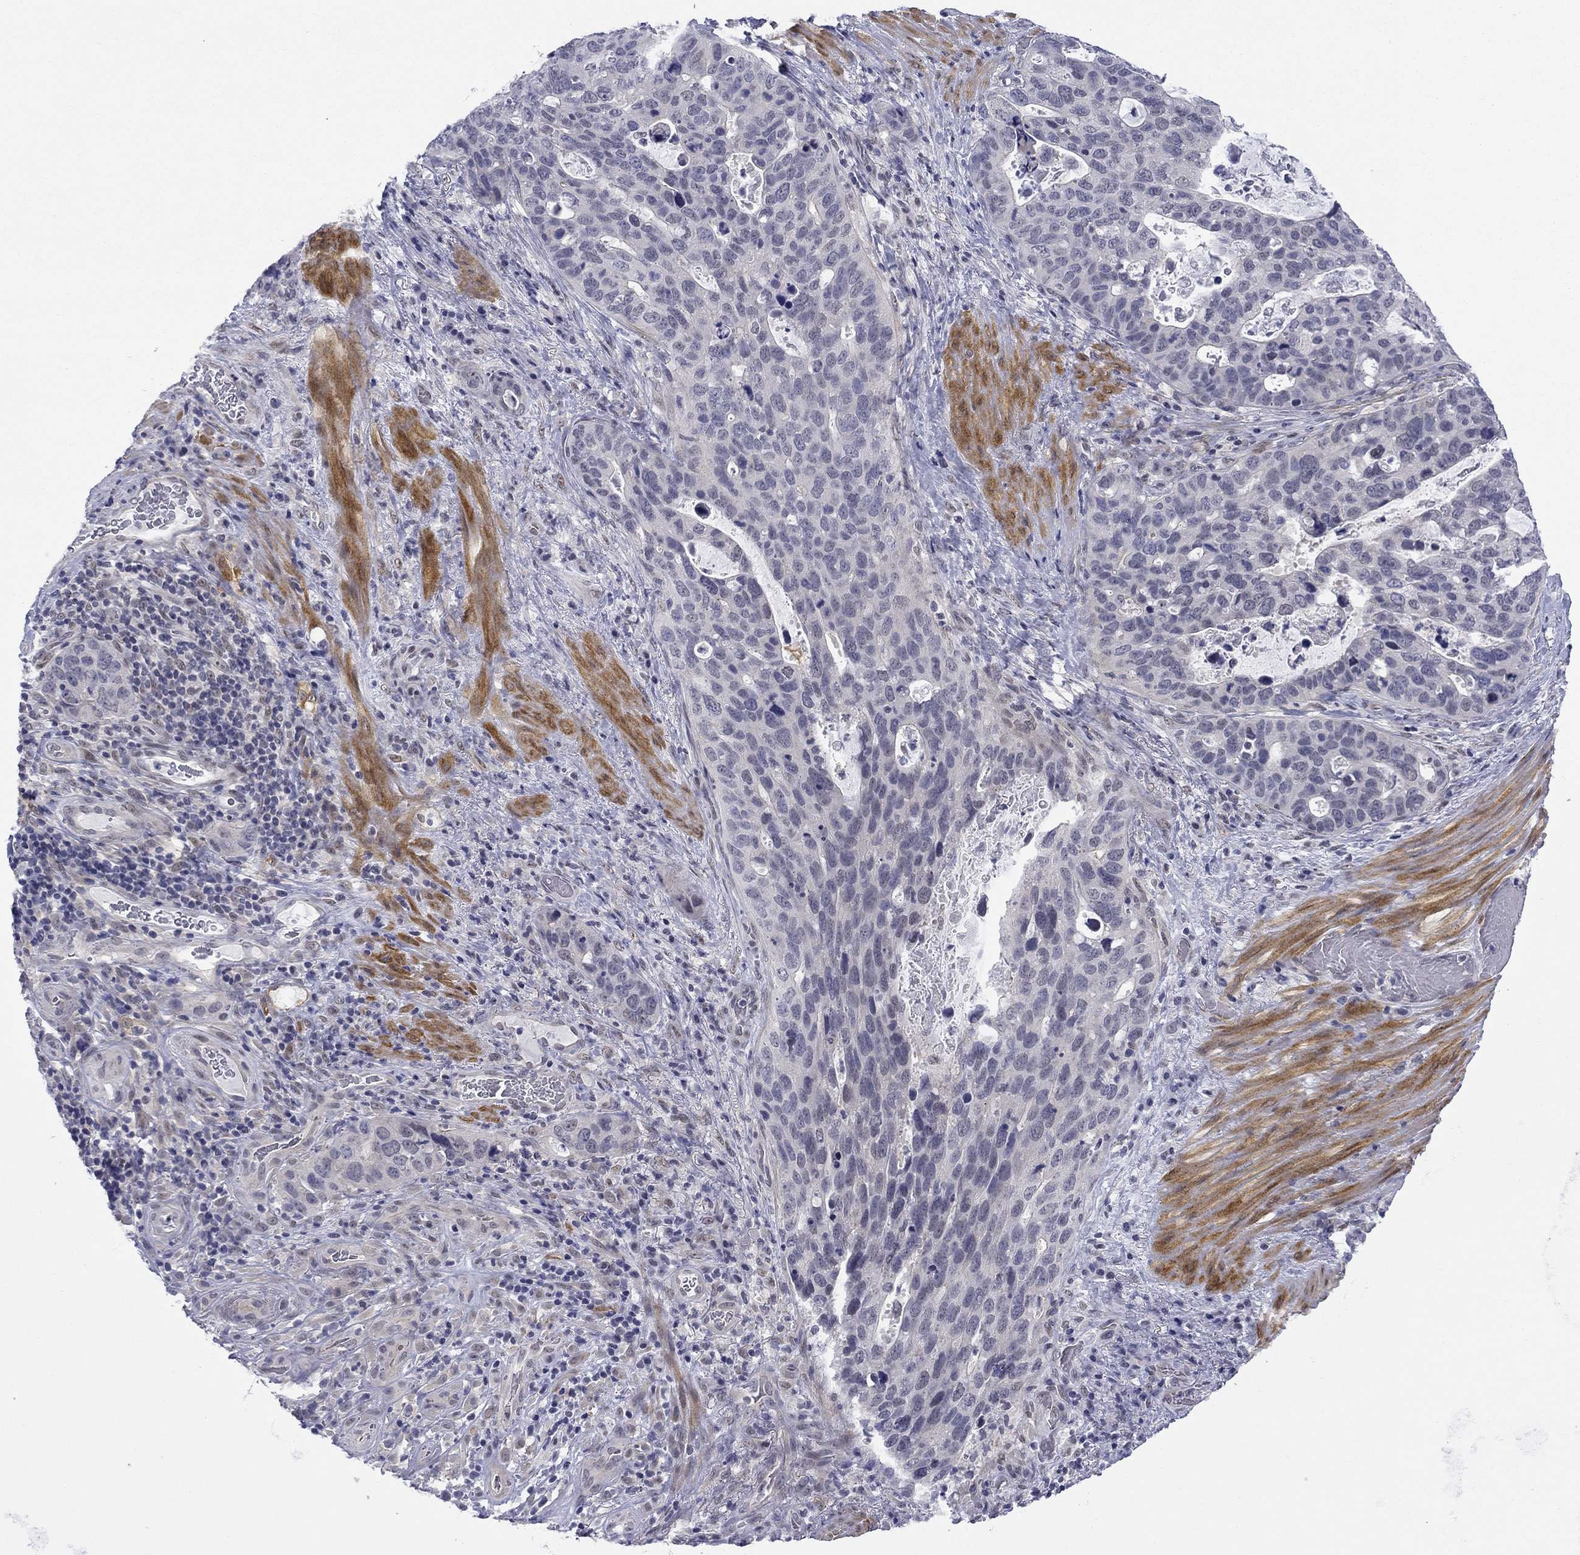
{"staining": {"intensity": "negative", "quantity": "none", "location": "none"}, "tissue": "stomach cancer", "cell_type": "Tumor cells", "image_type": "cancer", "snomed": [{"axis": "morphology", "description": "Adenocarcinoma, NOS"}, {"axis": "topography", "description": "Stomach"}], "caption": "Immunohistochemical staining of human adenocarcinoma (stomach) shows no significant positivity in tumor cells.", "gene": "TIGD4", "patient": {"sex": "male", "age": 54}}